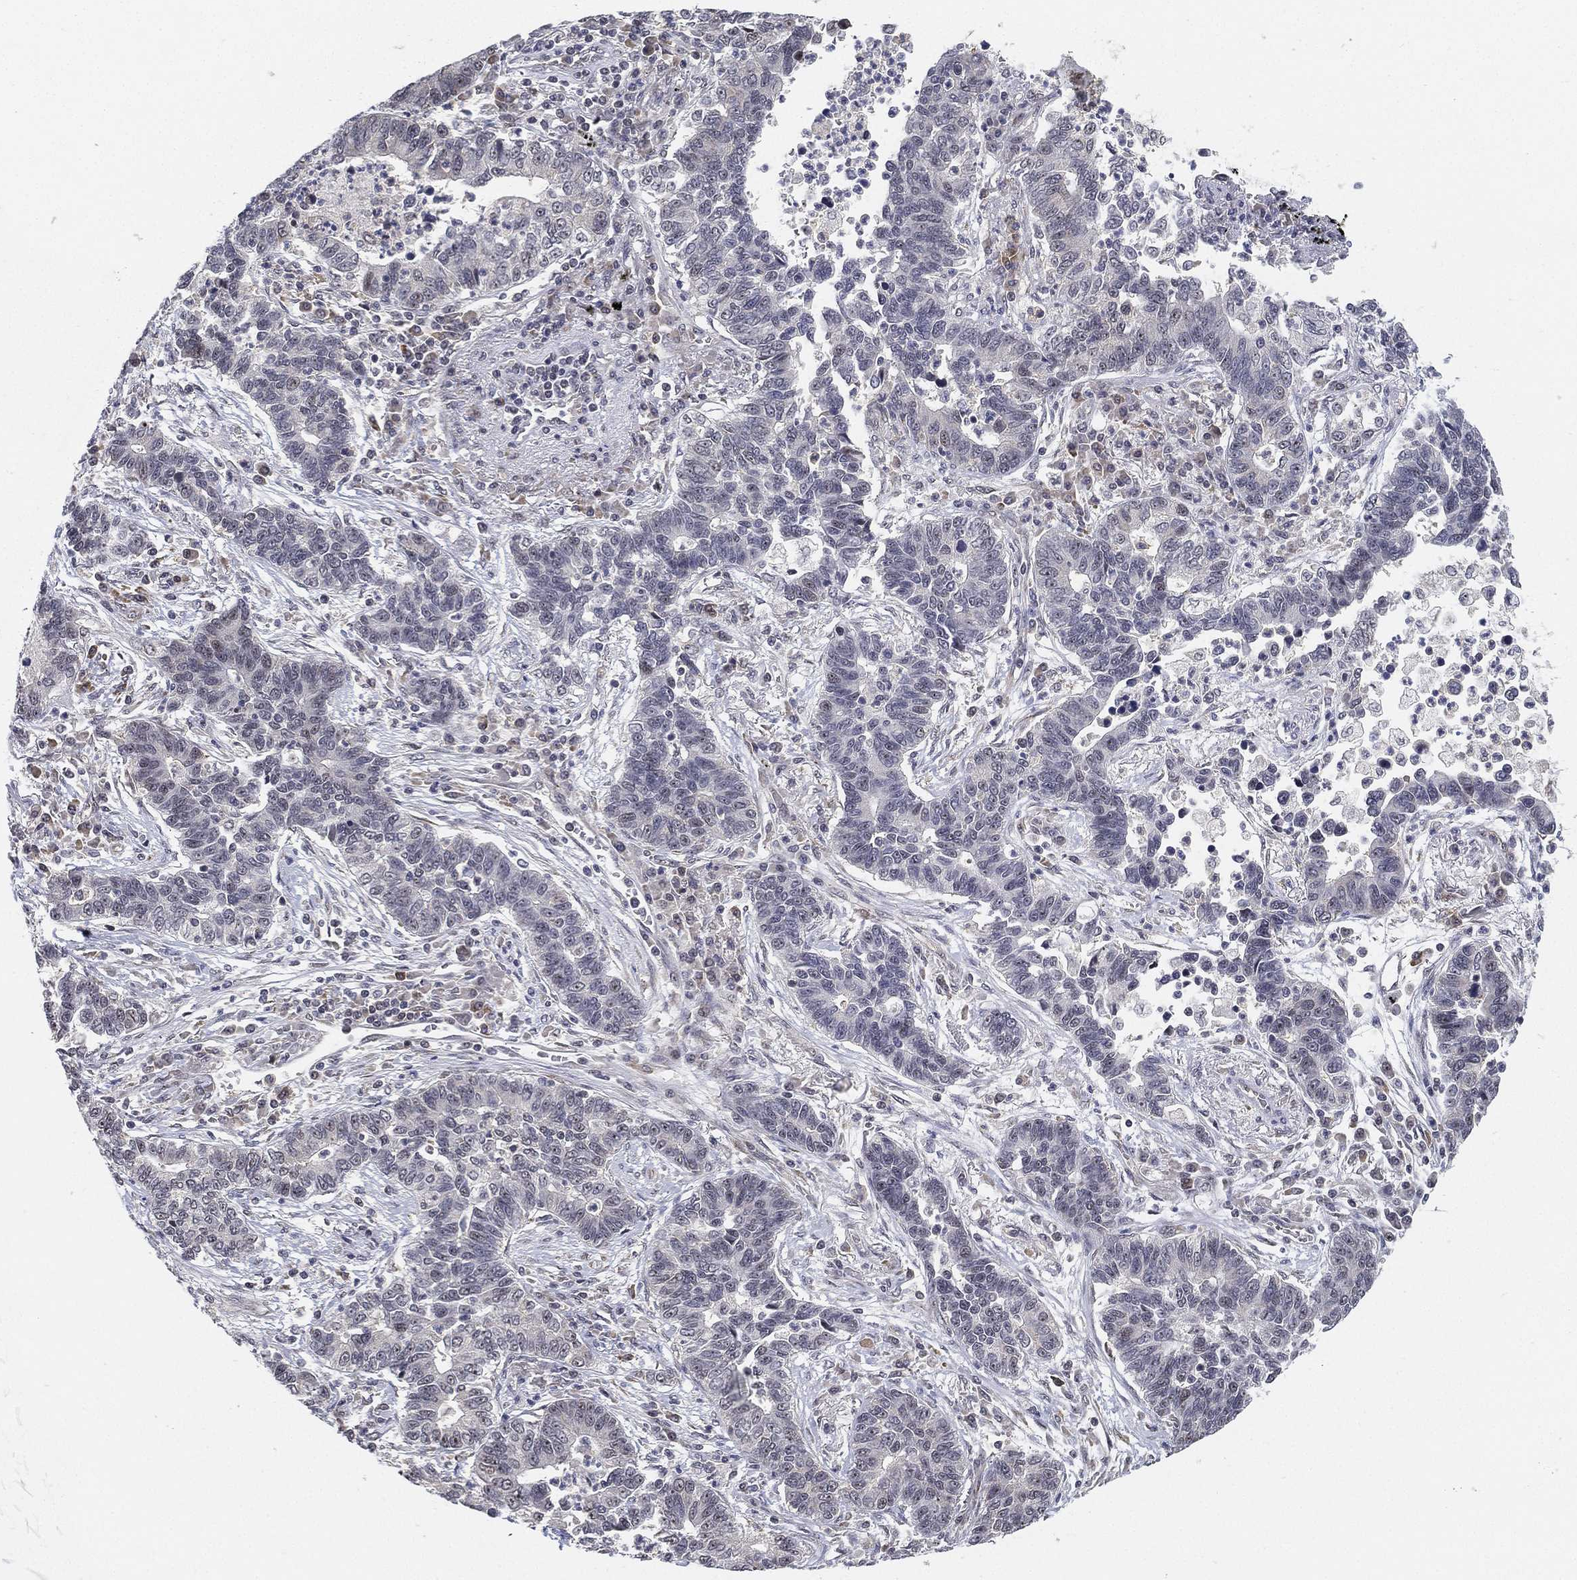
{"staining": {"intensity": "negative", "quantity": "none", "location": "none"}, "tissue": "lung cancer", "cell_type": "Tumor cells", "image_type": "cancer", "snomed": [{"axis": "morphology", "description": "Adenocarcinoma, NOS"}, {"axis": "topography", "description": "Lung"}], "caption": "Tumor cells are negative for brown protein staining in lung cancer.", "gene": "PPP1R16B", "patient": {"sex": "female", "age": 57}}